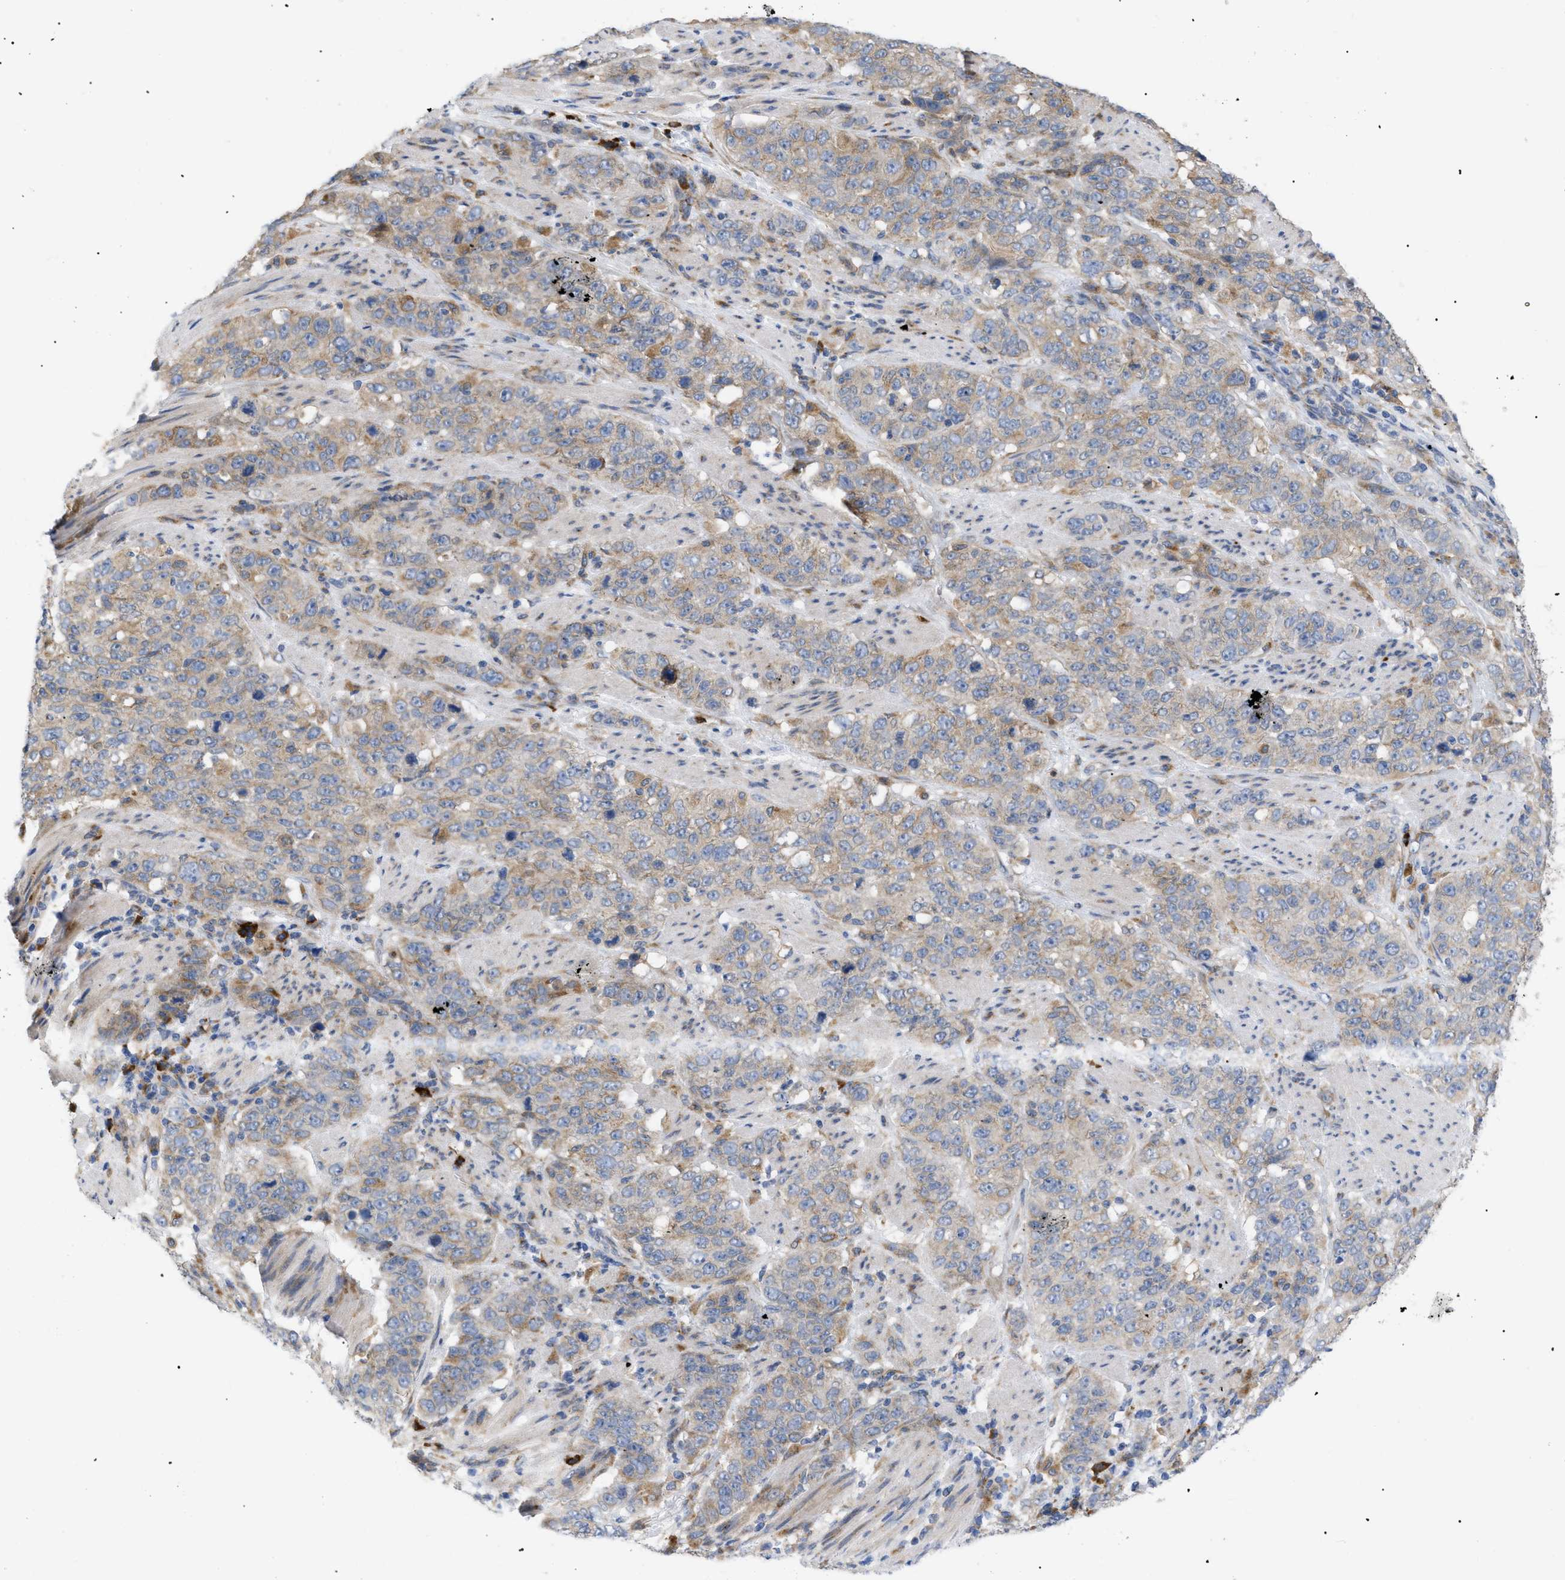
{"staining": {"intensity": "moderate", "quantity": "25%-75%", "location": "cytoplasmic/membranous"}, "tissue": "stomach cancer", "cell_type": "Tumor cells", "image_type": "cancer", "snomed": [{"axis": "morphology", "description": "Adenocarcinoma, NOS"}, {"axis": "topography", "description": "Stomach"}], "caption": "Brown immunohistochemical staining in adenocarcinoma (stomach) displays moderate cytoplasmic/membranous staining in approximately 25%-75% of tumor cells.", "gene": "SLC50A1", "patient": {"sex": "male", "age": 48}}